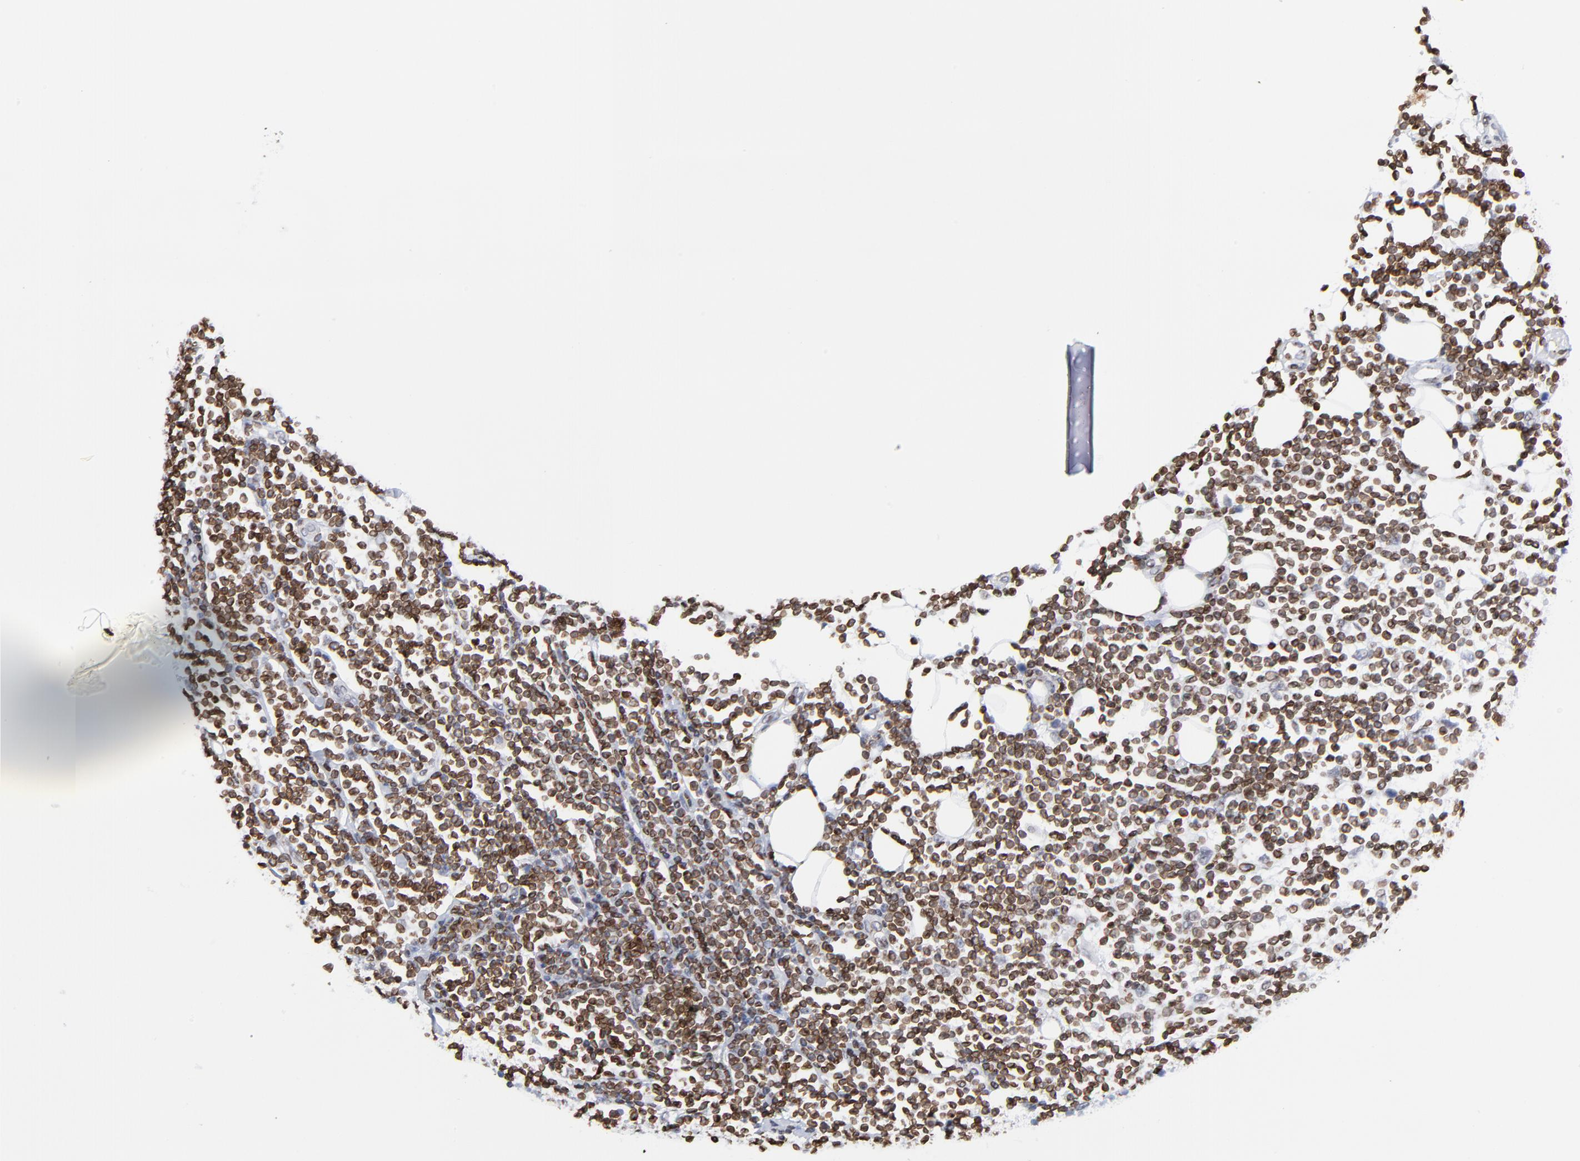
{"staining": {"intensity": "strong", "quantity": ">75%", "location": "cytoplasmic/membranous,nuclear"}, "tissue": "lymphoma", "cell_type": "Tumor cells", "image_type": "cancer", "snomed": [{"axis": "morphology", "description": "Malignant lymphoma, non-Hodgkin's type, Low grade"}, {"axis": "topography", "description": "Soft tissue"}], "caption": "A brown stain labels strong cytoplasmic/membranous and nuclear expression of a protein in lymphoma tumor cells.", "gene": "THAP7", "patient": {"sex": "male", "age": 92}}